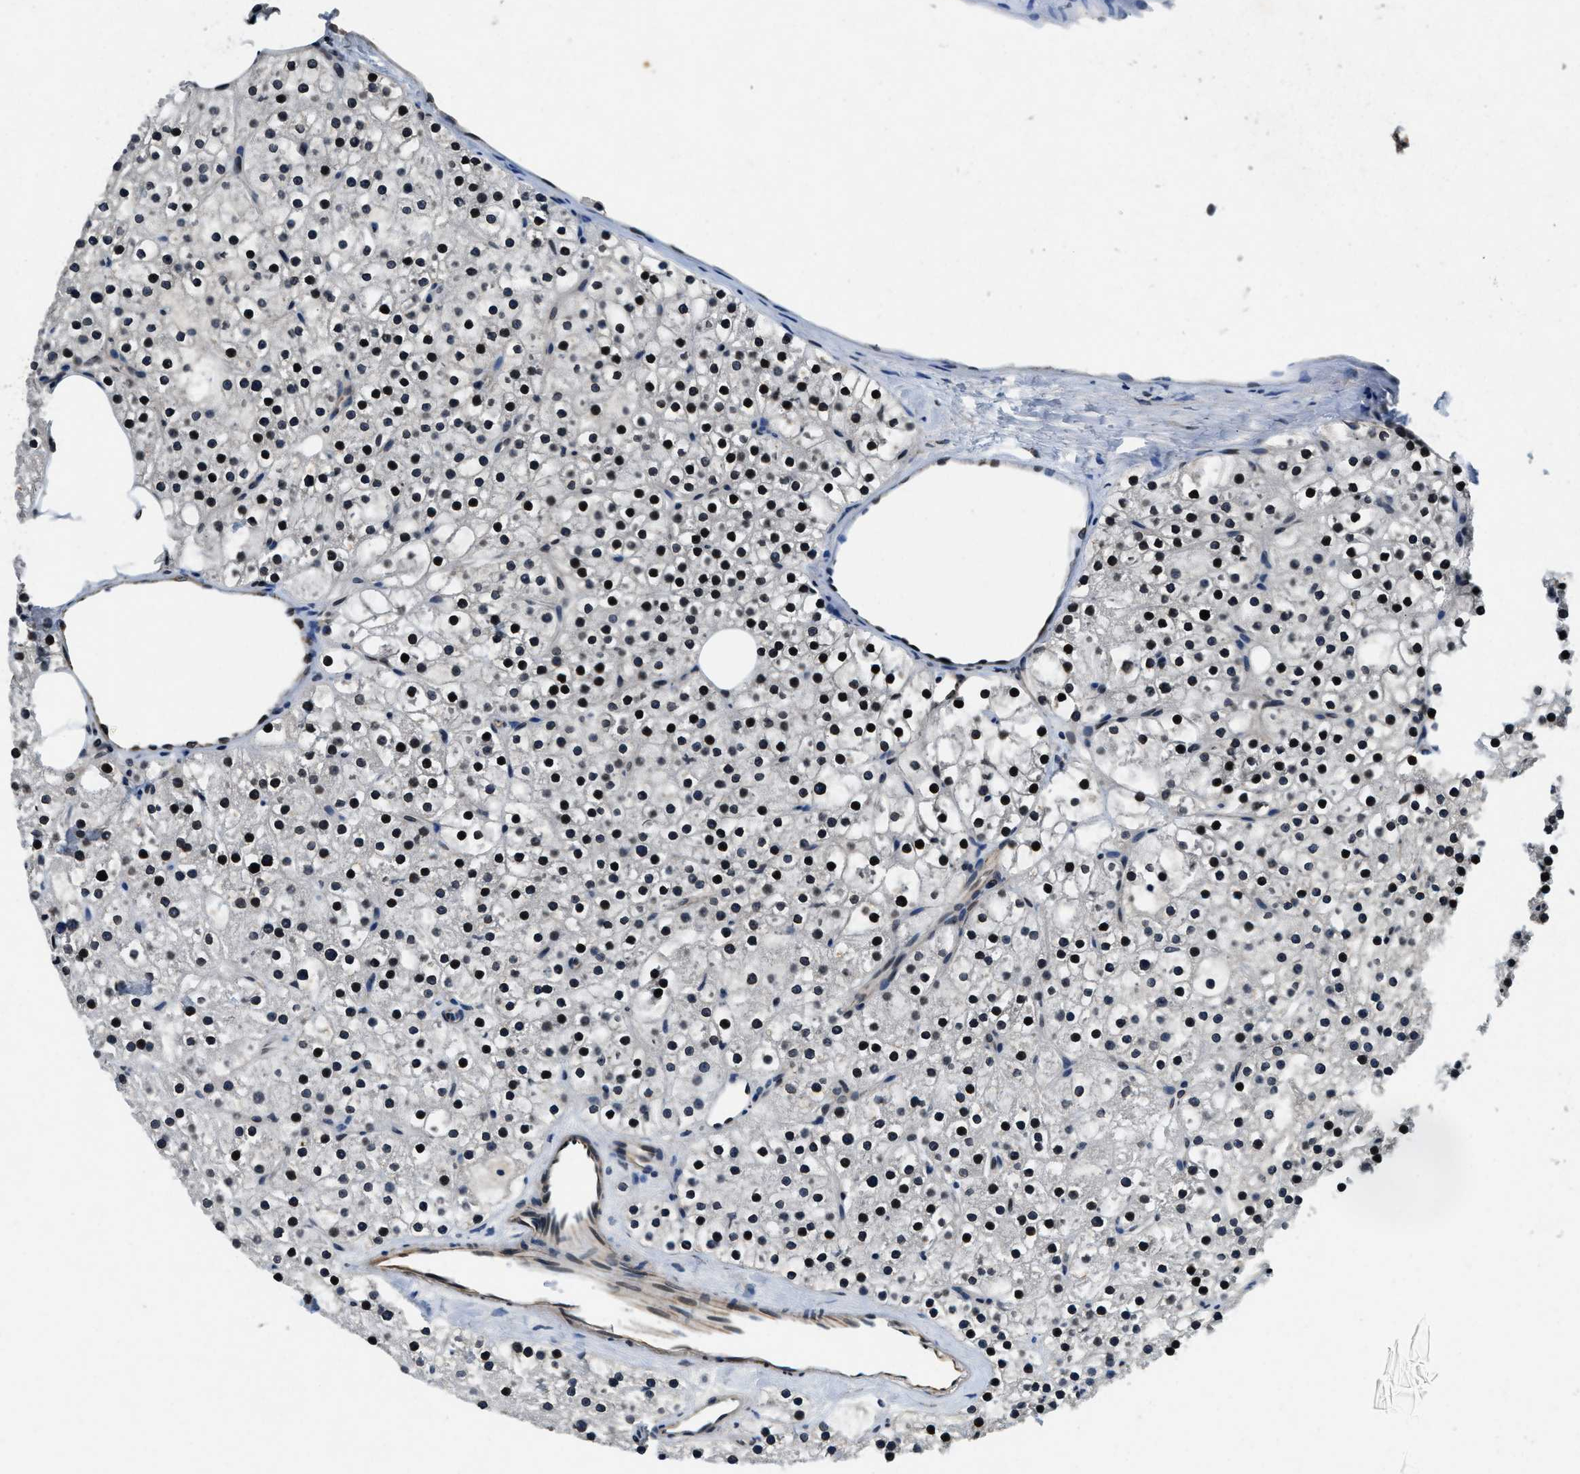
{"staining": {"intensity": "strong", "quantity": ">75%", "location": "nuclear"}, "tissue": "parathyroid gland", "cell_type": "Glandular cells", "image_type": "normal", "snomed": [{"axis": "morphology", "description": "Normal tissue, NOS"}, {"axis": "morphology", "description": "Adenoma, NOS"}, {"axis": "topography", "description": "Parathyroid gland"}], "caption": "Immunohistochemistry photomicrograph of benign parathyroid gland: parathyroid gland stained using immunohistochemistry reveals high levels of strong protein expression localized specifically in the nuclear of glandular cells, appearing as a nuclear brown color.", "gene": "ZC3HC1", "patient": {"sex": "female", "age": 70}}